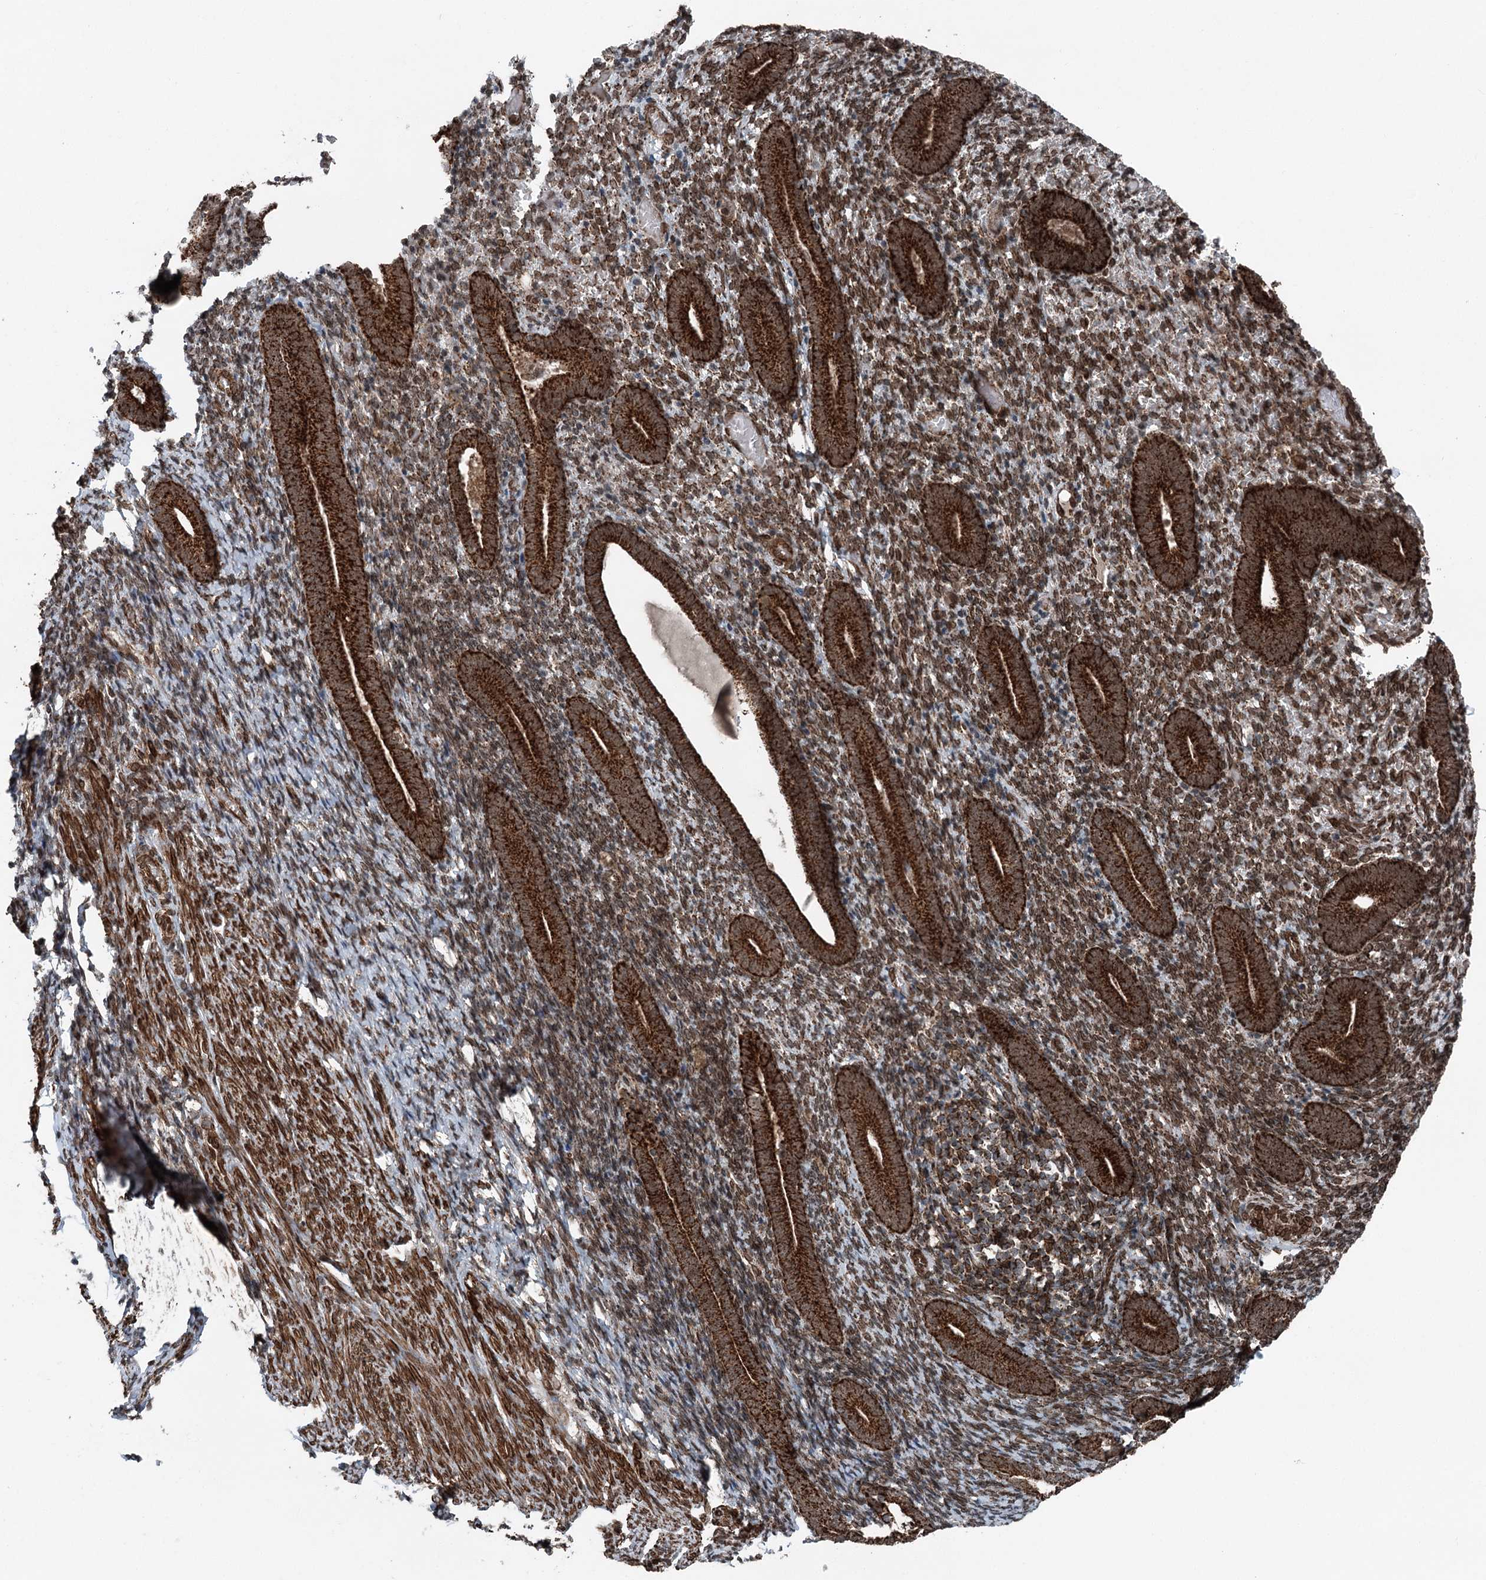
{"staining": {"intensity": "strong", "quantity": "25%-75%", "location": "cytoplasmic/membranous"}, "tissue": "endometrium", "cell_type": "Cells in endometrial stroma", "image_type": "normal", "snomed": [{"axis": "morphology", "description": "Normal tissue, NOS"}, {"axis": "topography", "description": "Endometrium"}], "caption": "The histopathology image exhibits staining of benign endometrium, revealing strong cytoplasmic/membranous protein staining (brown color) within cells in endometrial stroma.", "gene": "BCKDHA", "patient": {"sex": "female", "age": 51}}